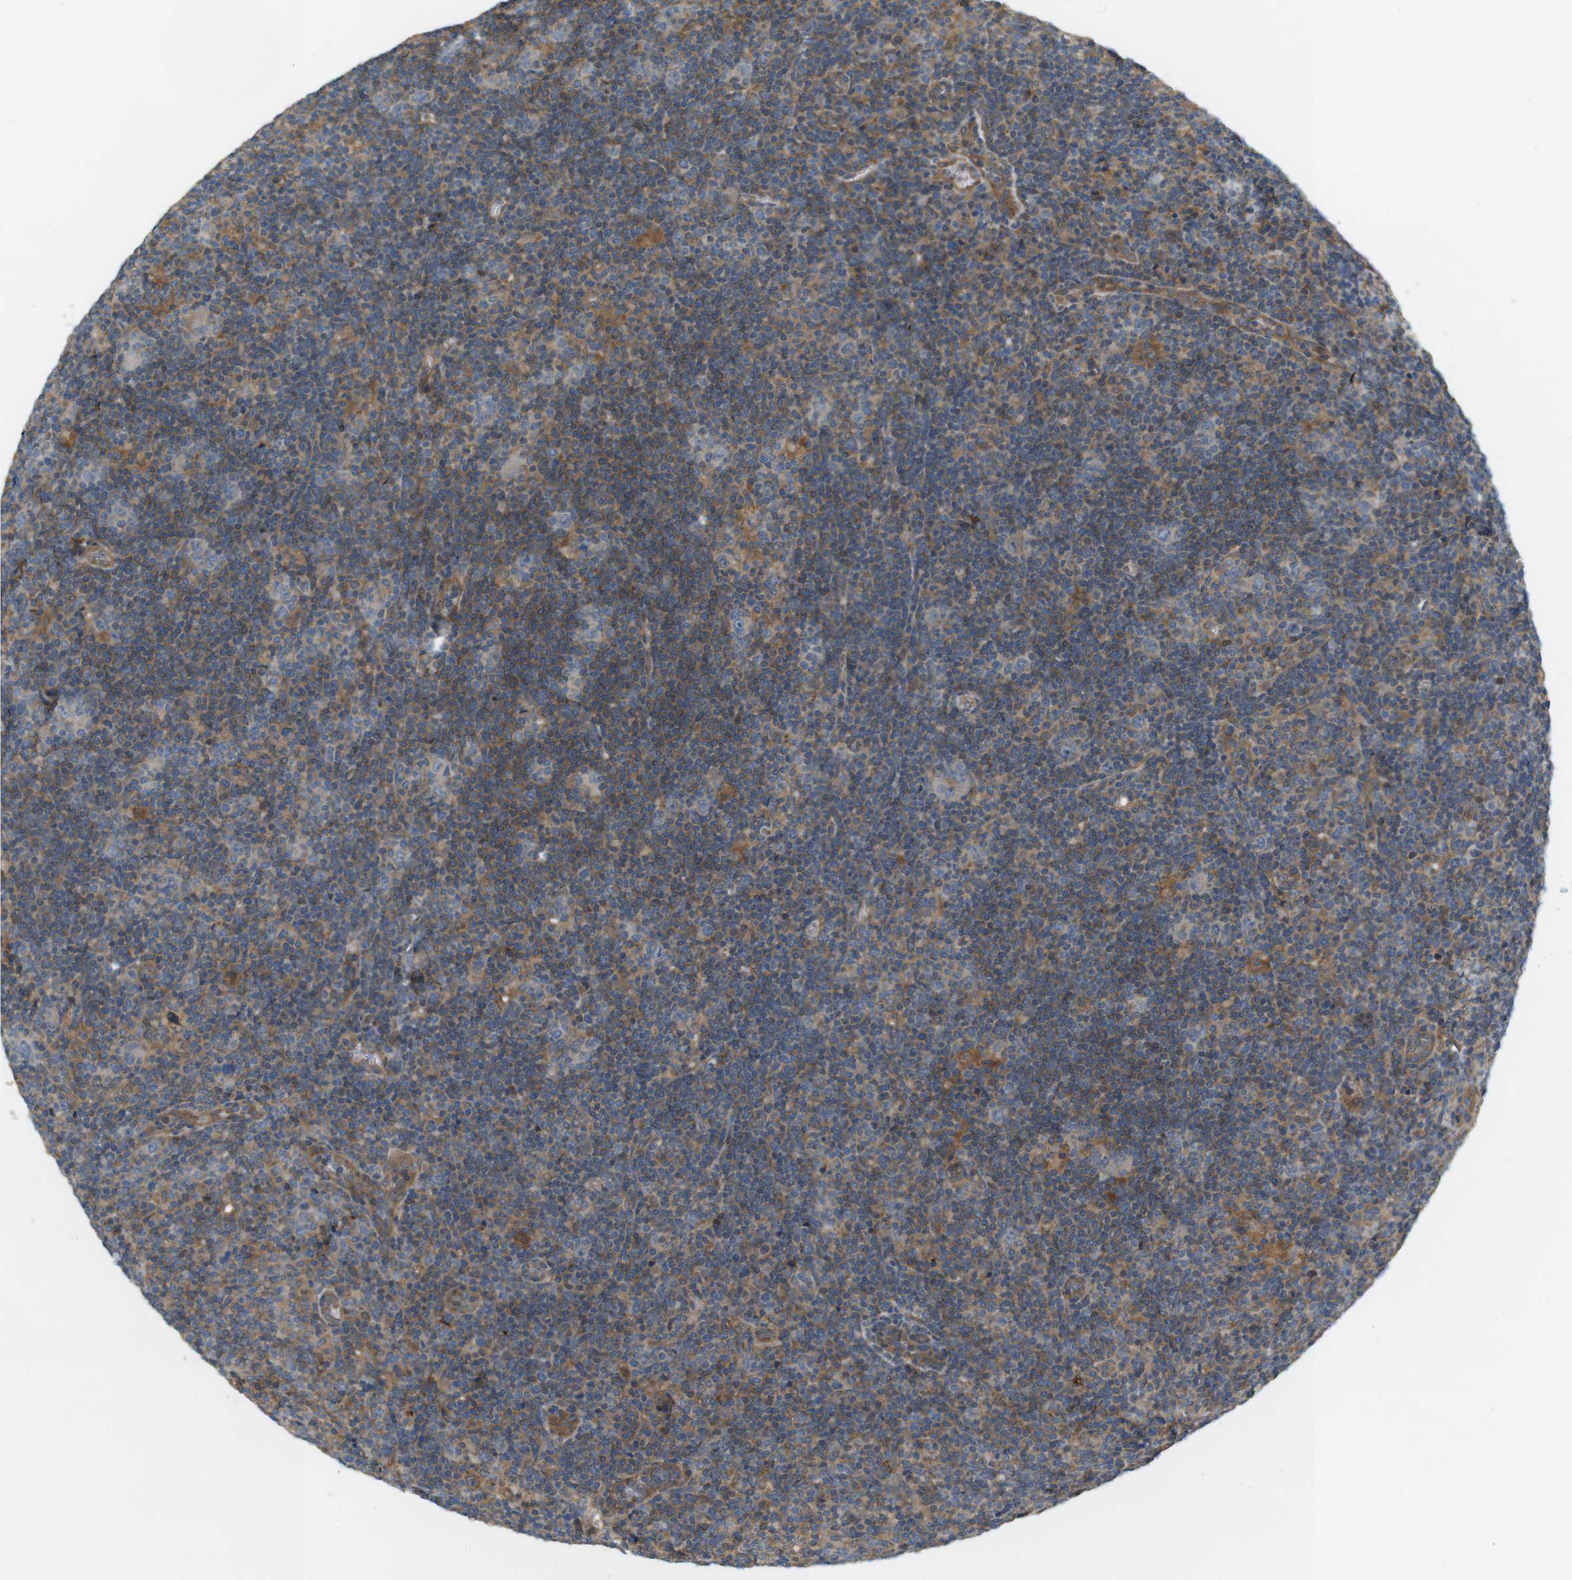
{"staining": {"intensity": "weak", "quantity": "25%-75%", "location": "cytoplasmic/membranous"}, "tissue": "lymphoma", "cell_type": "Tumor cells", "image_type": "cancer", "snomed": [{"axis": "morphology", "description": "Hodgkin's disease, NOS"}, {"axis": "topography", "description": "Lymph node"}], "caption": "Human Hodgkin's disease stained for a protein (brown) demonstrates weak cytoplasmic/membranous positive staining in approximately 25%-75% of tumor cells.", "gene": "DDAH2", "patient": {"sex": "female", "age": 57}}